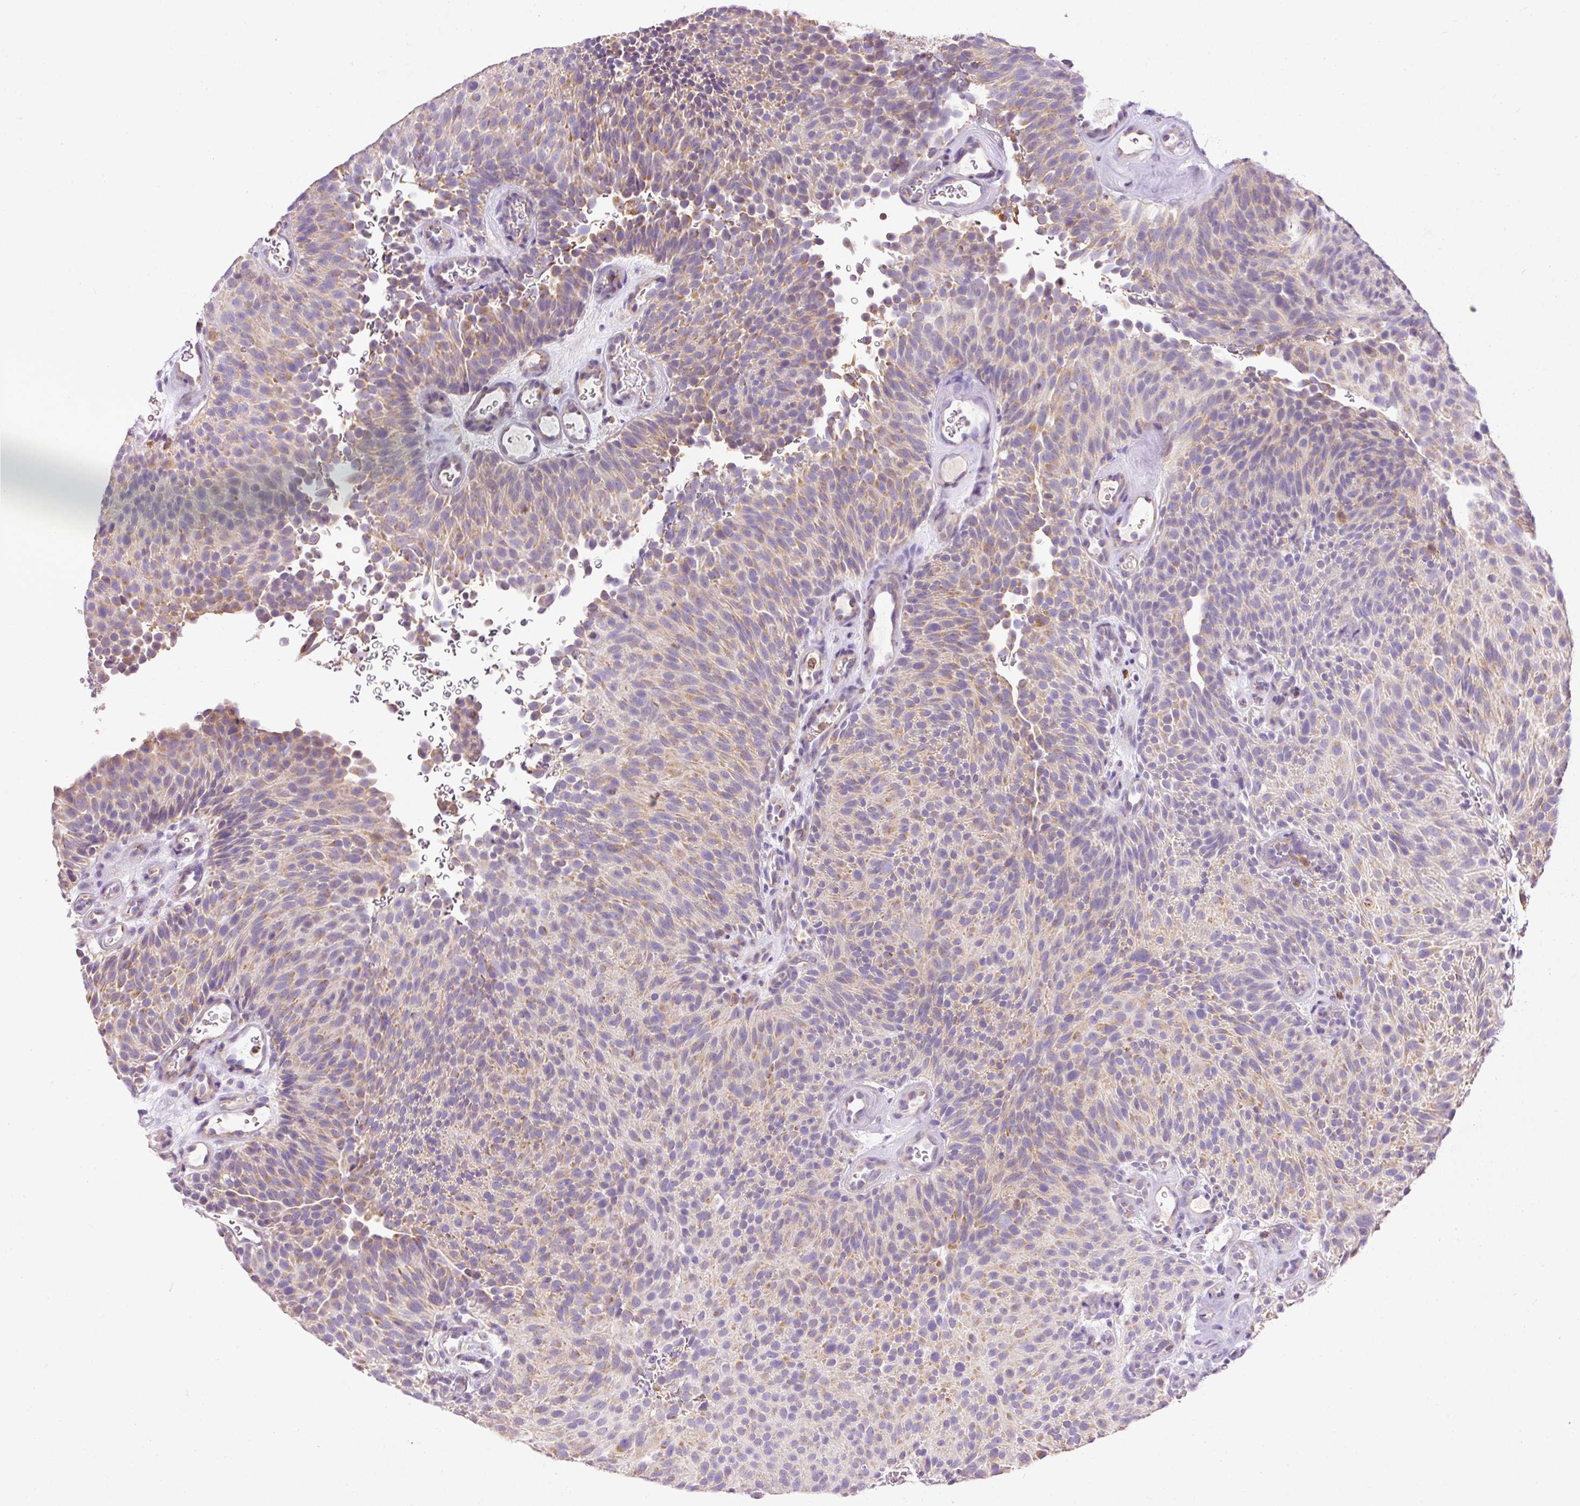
{"staining": {"intensity": "weak", "quantity": ">75%", "location": "cytoplasmic/membranous"}, "tissue": "urothelial cancer", "cell_type": "Tumor cells", "image_type": "cancer", "snomed": [{"axis": "morphology", "description": "Urothelial carcinoma, Low grade"}, {"axis": "topography", "description": "Urinary bladder"}], "caption": "High-power microscopy captured an IHC image of urothelial carcinoma (low-grade), revealing weak cytoplasmic/membranous staining in about >75% of tumor cells.", "gene": "IMMT", "patient": {"sex": "male", "age": 78}}